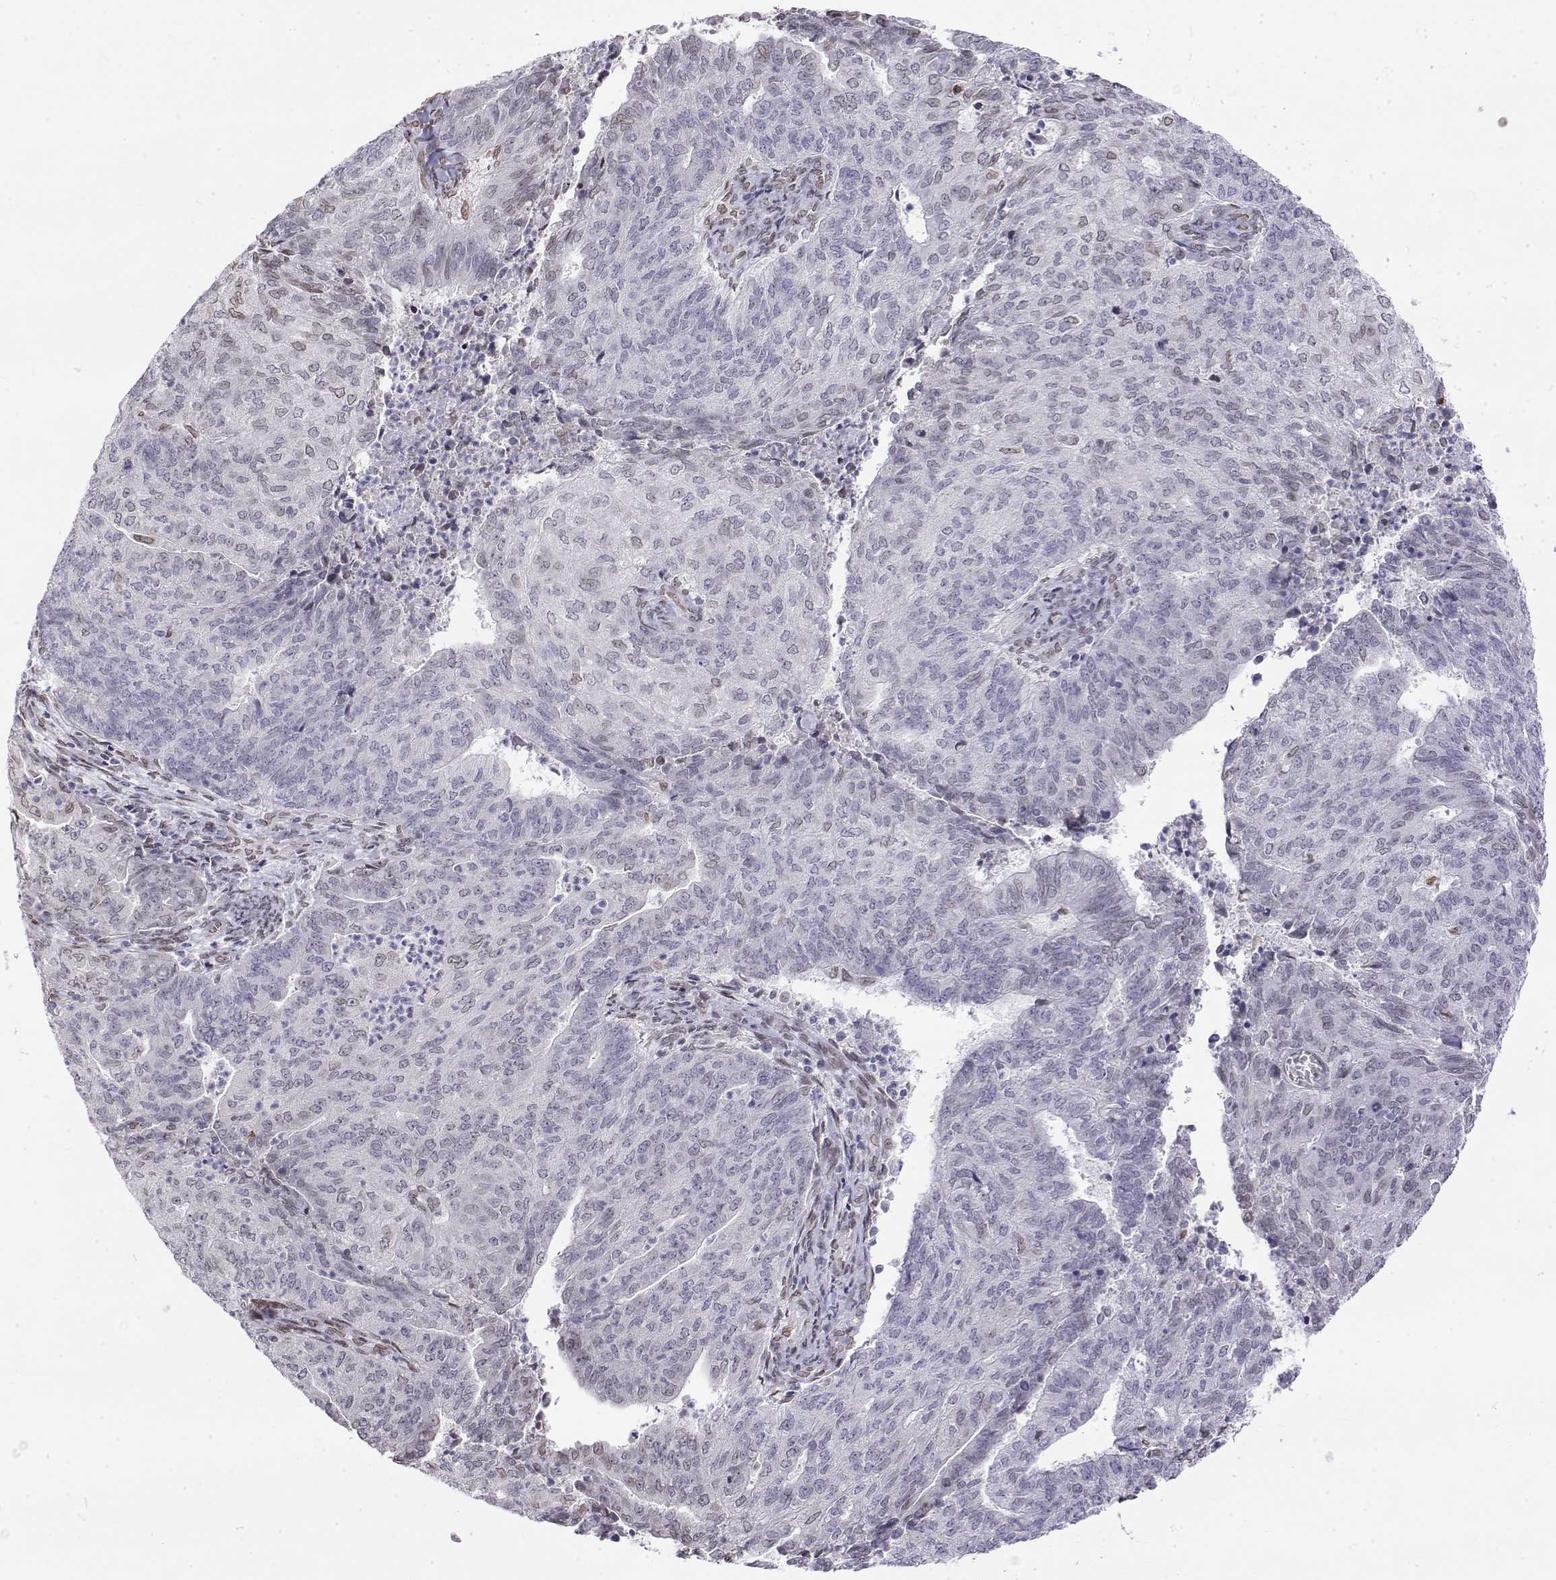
{"staining": {"intensity": "negative", "quantity": "none", "location": "none"}, "tissue": "endometrial cancer", "cell_type": "Tumor cells", "image_type": "cancer", "snomed": [{"axis": "morphology", "description": "Adenocarcinoma, NOS"}, {"axis": "topography", "description": "Endometrium"}], "caption": "Immunohistochemistry (IHC) micrograph of human adenocarcinoma (endometrial) stained for a protein (brown), which shows no positivity in tumor cells.", "gene": "ZNF532", "patient": {"sex": "female", "age": 82}}